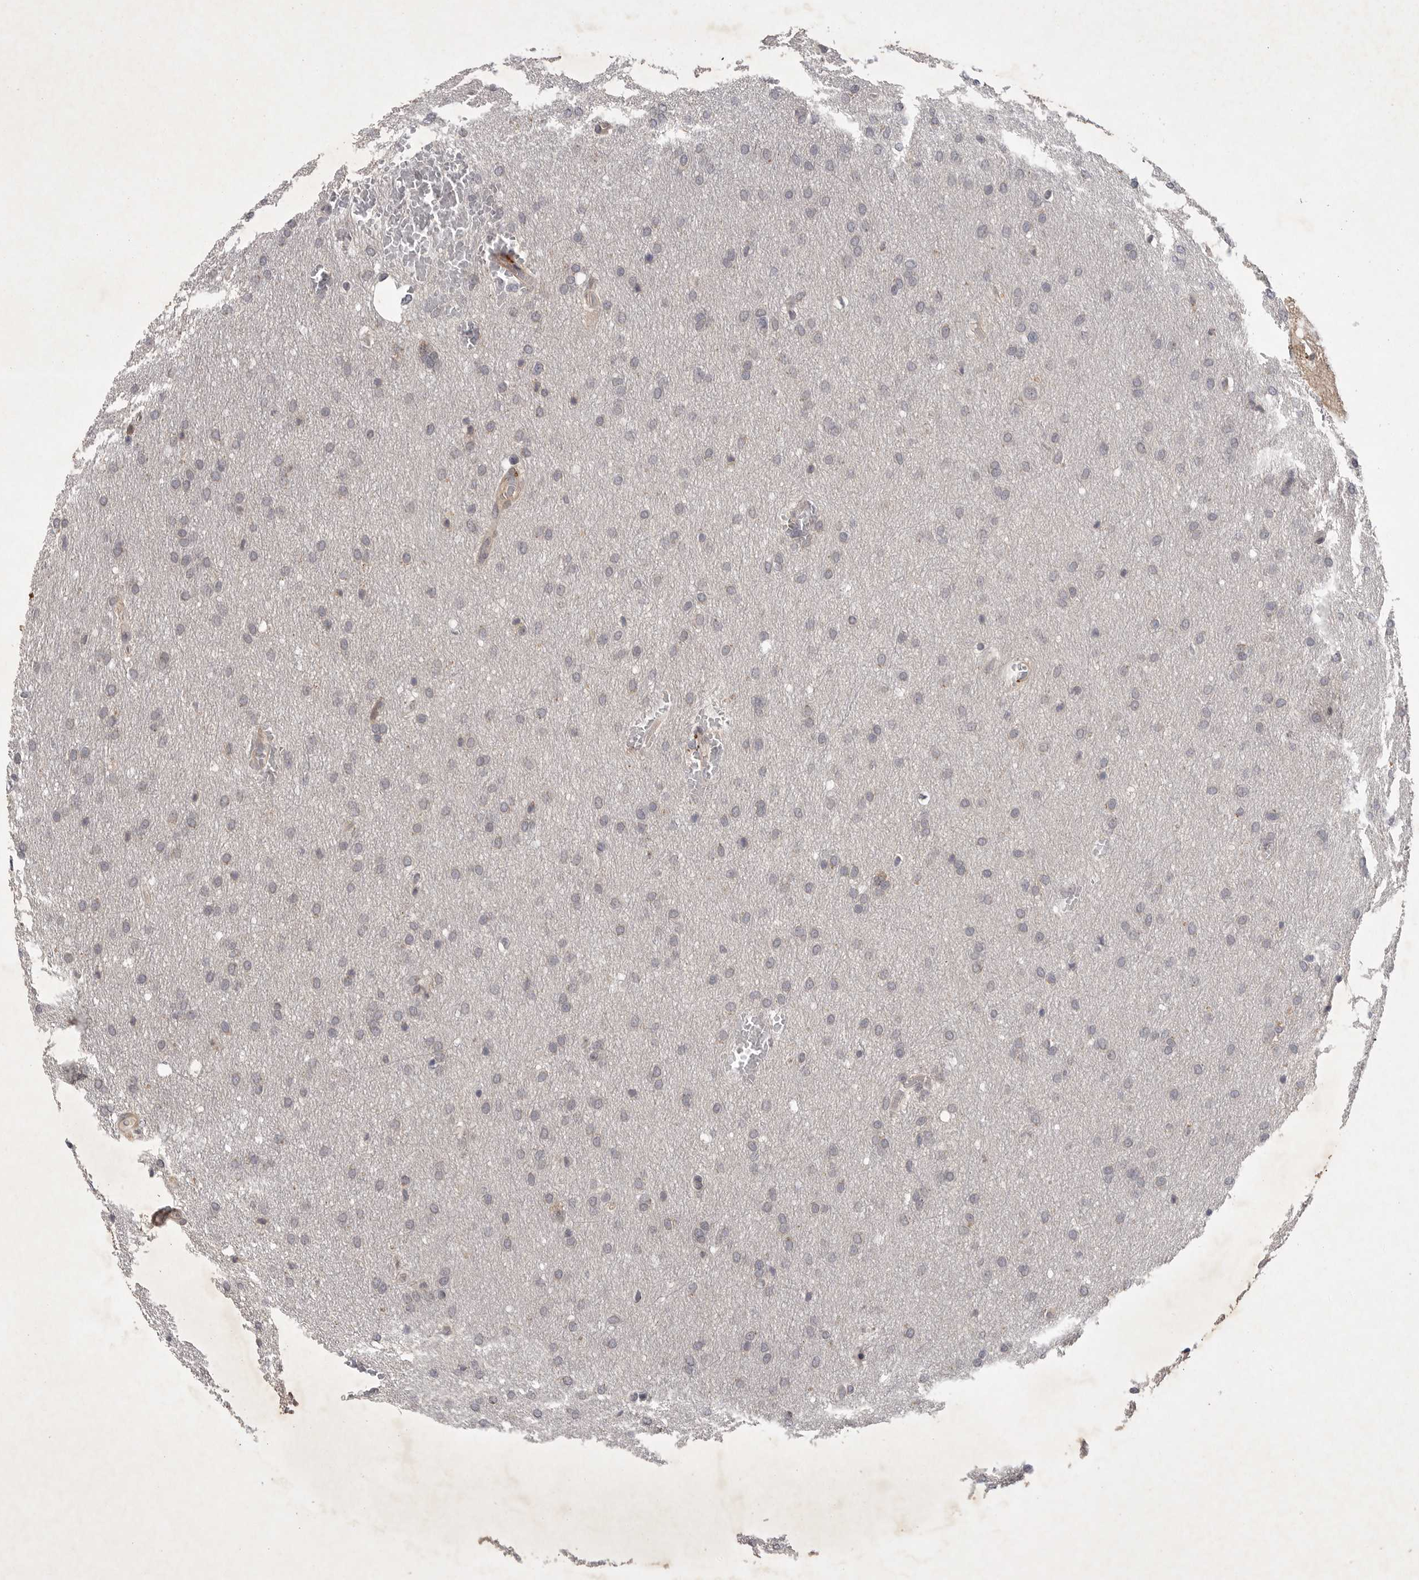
{"staining": {"intensity": "negative", "quantity": "none", "location": "none"}, "tissue": "glioma", "cell_type": "Tumor cells", "image_type": "cancer", "snomed": [{"axis": "morphology", "description": "Glioma, malignant, Low grade"}, {"axis": "topography", "description": "Brain"}], "caption": "Tumor cells are negative for protein expression in human low-grade glioma (malignant).", "gene": "UBE3D", "patient": {"sex": "female", "age": 37}}